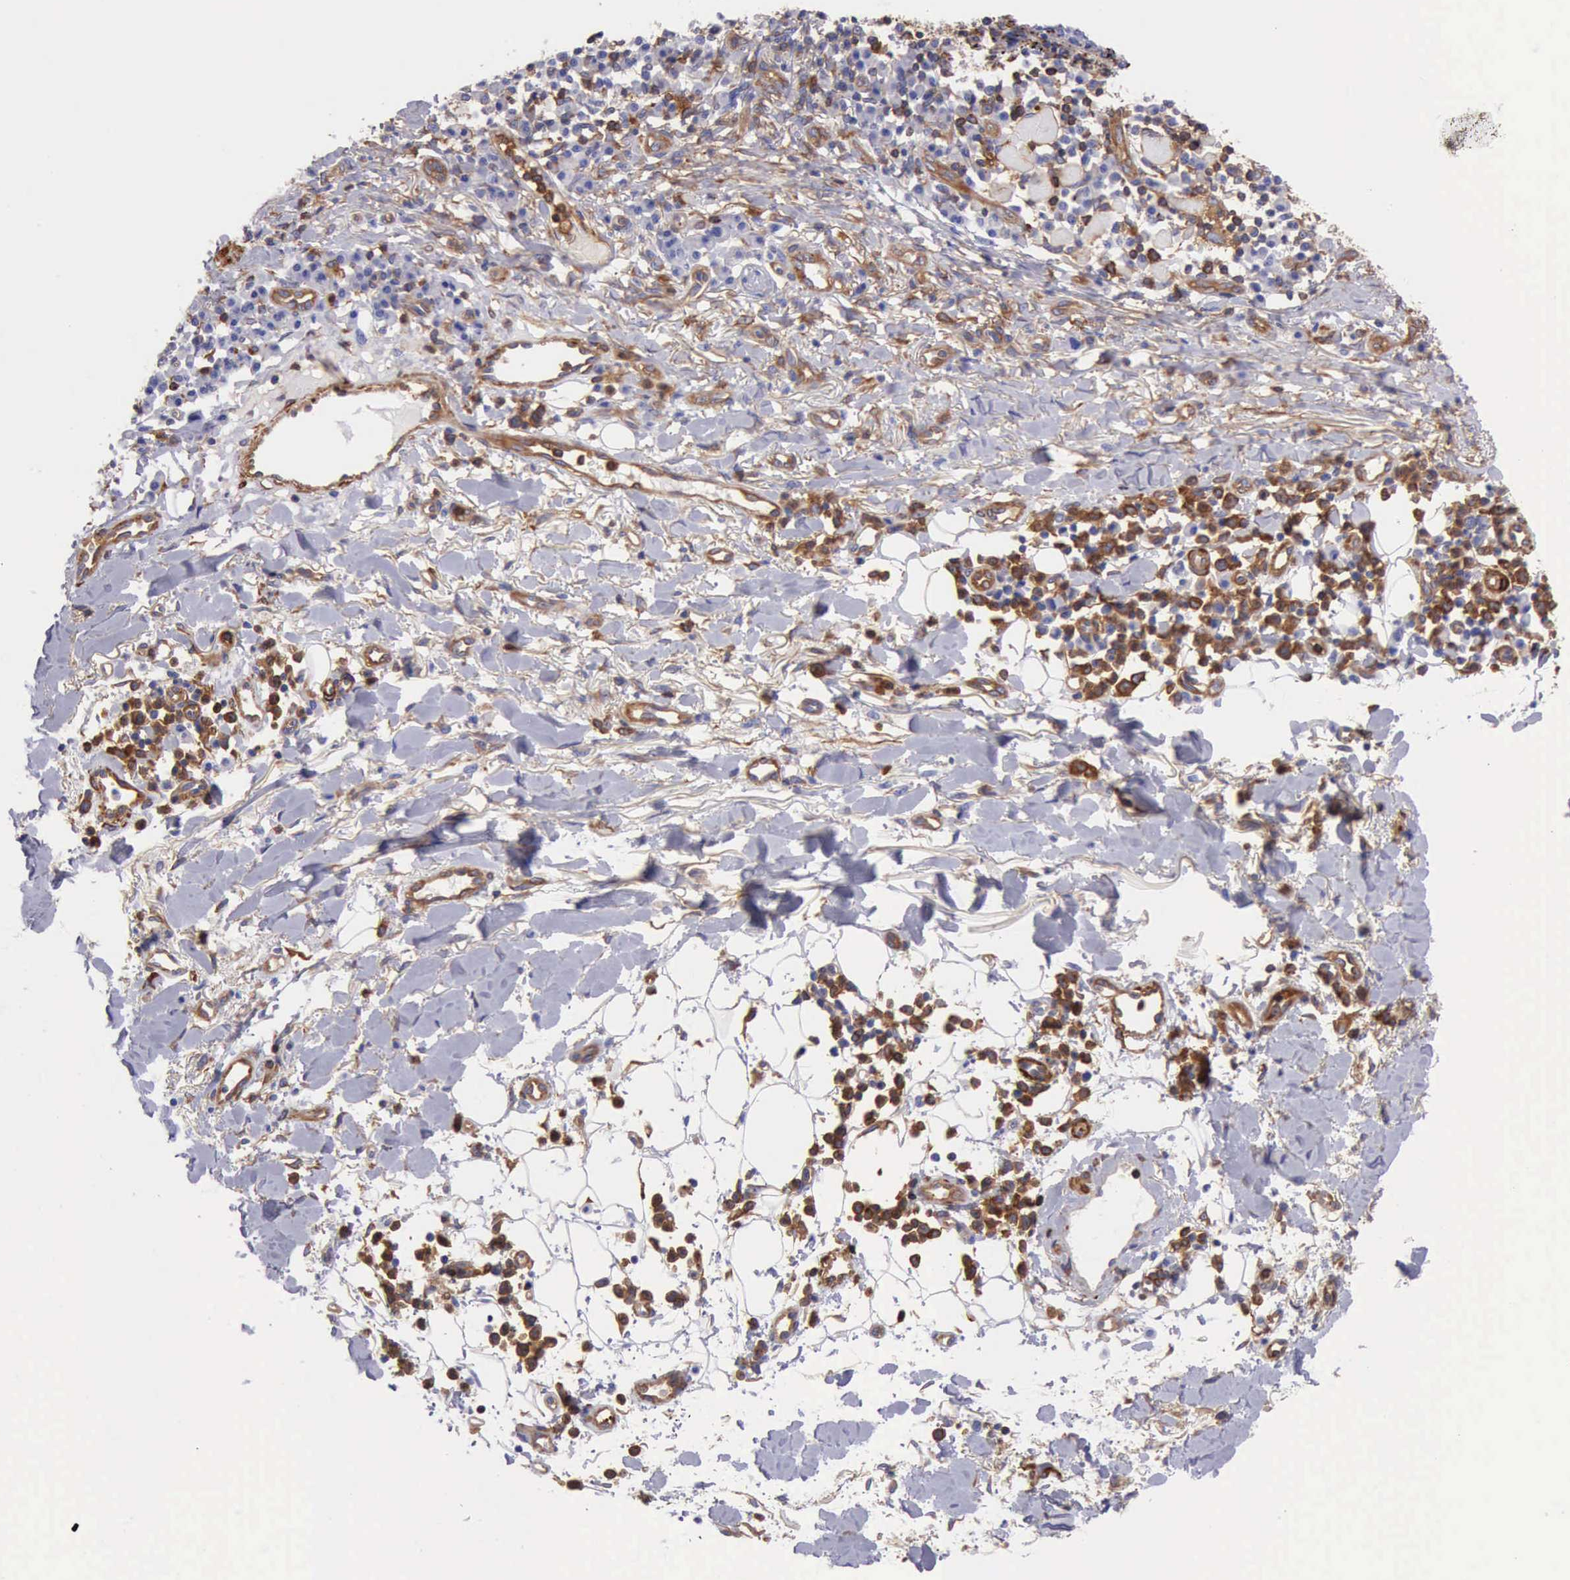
{"staining": {"intensity": "moderate", "quantity": ">75%", "location": "cytoplasmic/membranous"}, "tissue": "skin cancer", "cell_type": "Tumor cells", "image_type": "cancer", "snomed": [{"axis": "morphology", "description": "Squamous cell carcinoma, NOS"}, {"axis": "topography", "description": "Skin"}], "caption": "Immunohistochemistry image of neoplastic tissue: skin cancer stained using IHC shows medium levels of moderate protein expression localized specifically in the cytoplasmic/membranous of tumor cells, appearing as a cytoplasmic/membranous brown color.", "gene": "FLNA", "patient": {"sex": "female", "age": 89}}